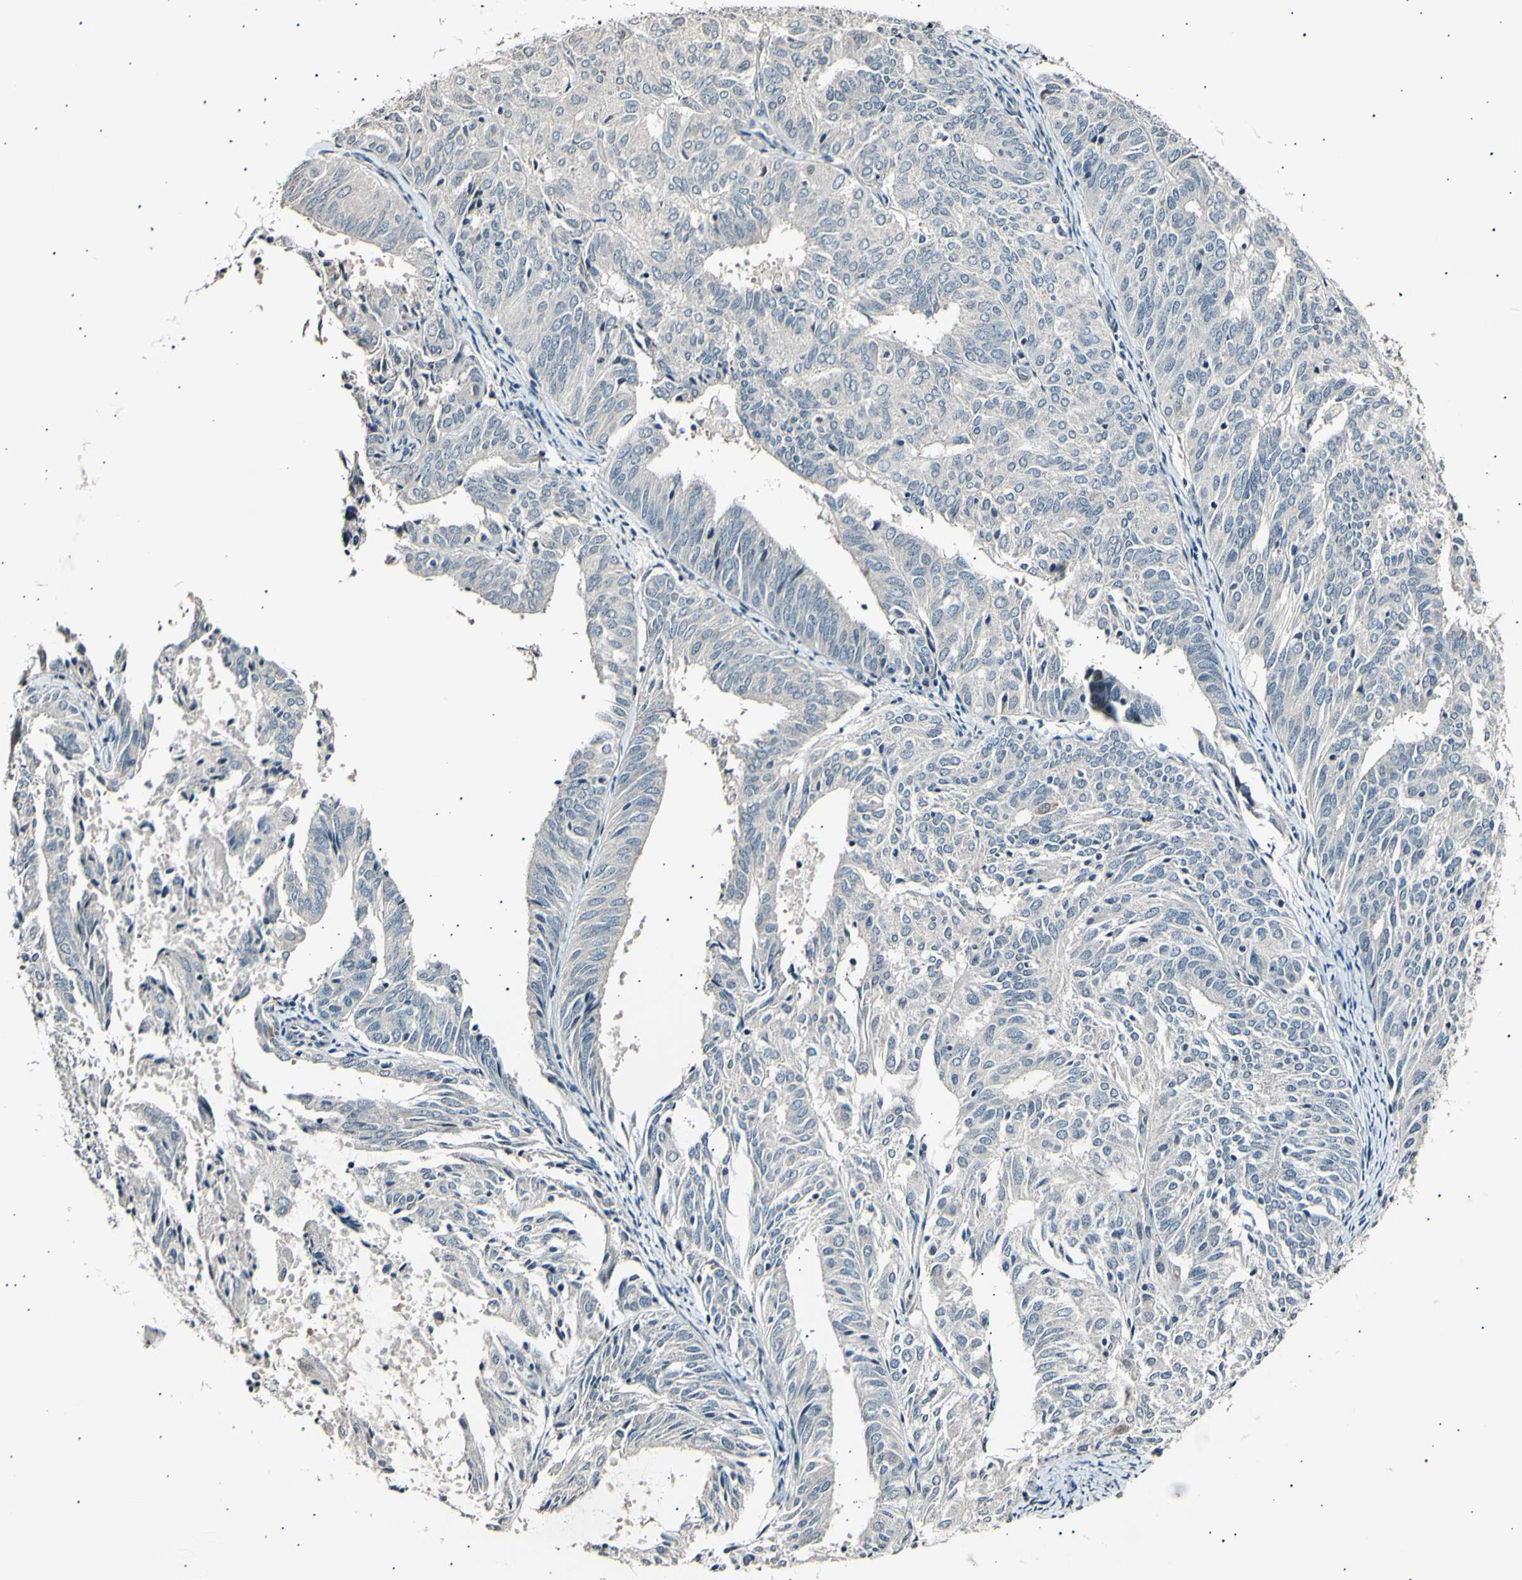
{"staining": {"intensity": "negative", "quantity": "none", "location": "none"}, "tissue": "endometrial cancer", "cell_type": "Tumor cells", "image_type": "cancer", "snomed": [{"axis": "morphology", "description": "Adenocarcinoma, NOS"}, {"axis": "topography", "description": "Uterus"}], "caption": "IHC photomicrograph of neoplastic tissue: adenocarcinoma (endometrial) stained with DAB (3,3'-diaminobenzidine) demonstrates no significant protein positivity in tumor cells.", "gene": "AK1", "patient": {"sex": "female", "age": 60}}